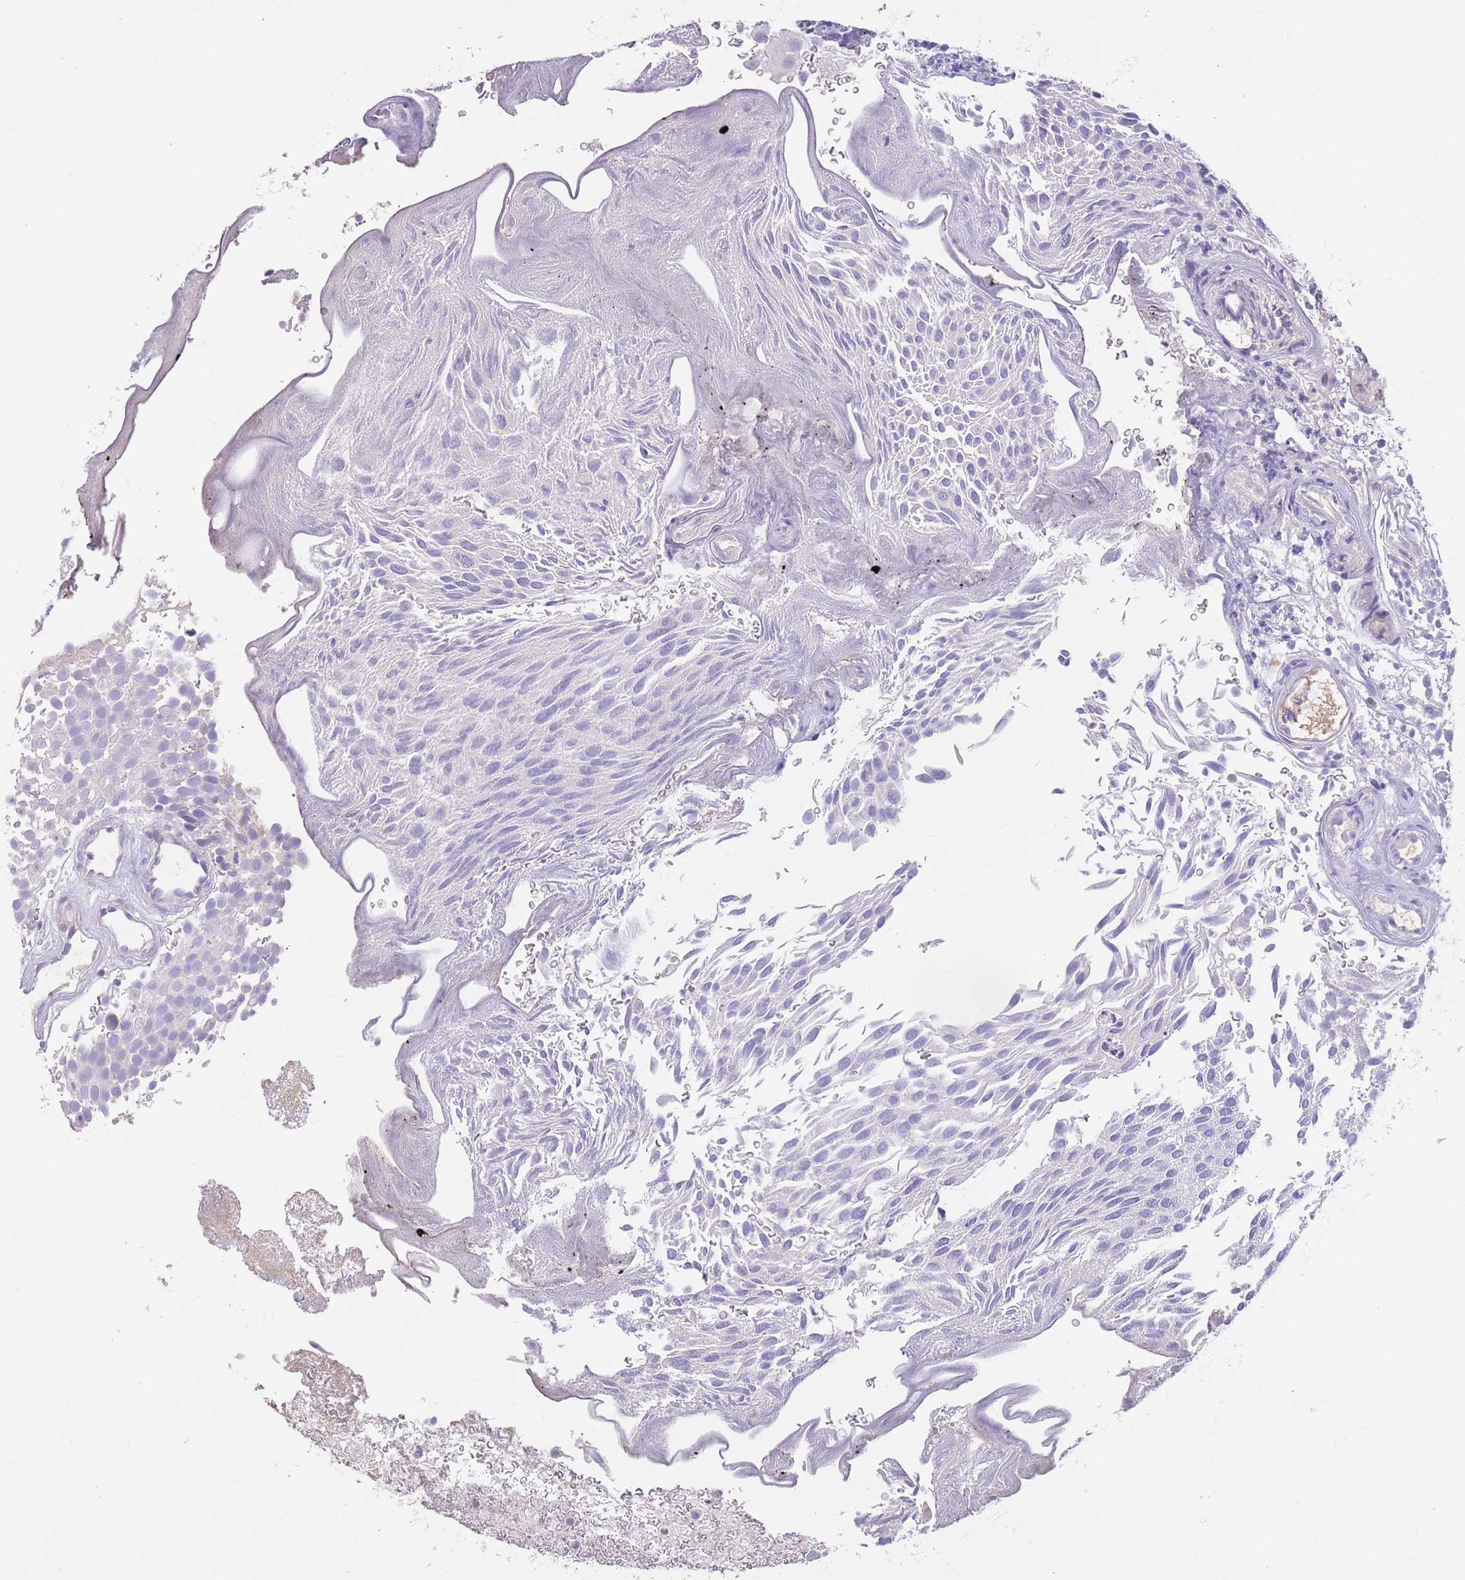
{"staining": {"intensity": "negative", "quantity": "none", "location": "none"}, "tissue": "urothelial cancer", "cell_type": "Tumor cells", "image_type": "cancer", "snomed": [{"axis": "morphology", "description": "Urothelial carcinoma, Low grade"}, {"axis": "topography", "description": "Urinary bladder"}], "caption": "Micrograph shows no protein staining in tumor cells of urothelial cancer tissue.", "gene": "IGFL4", "patient": {"sex": "male", "age": 78}}